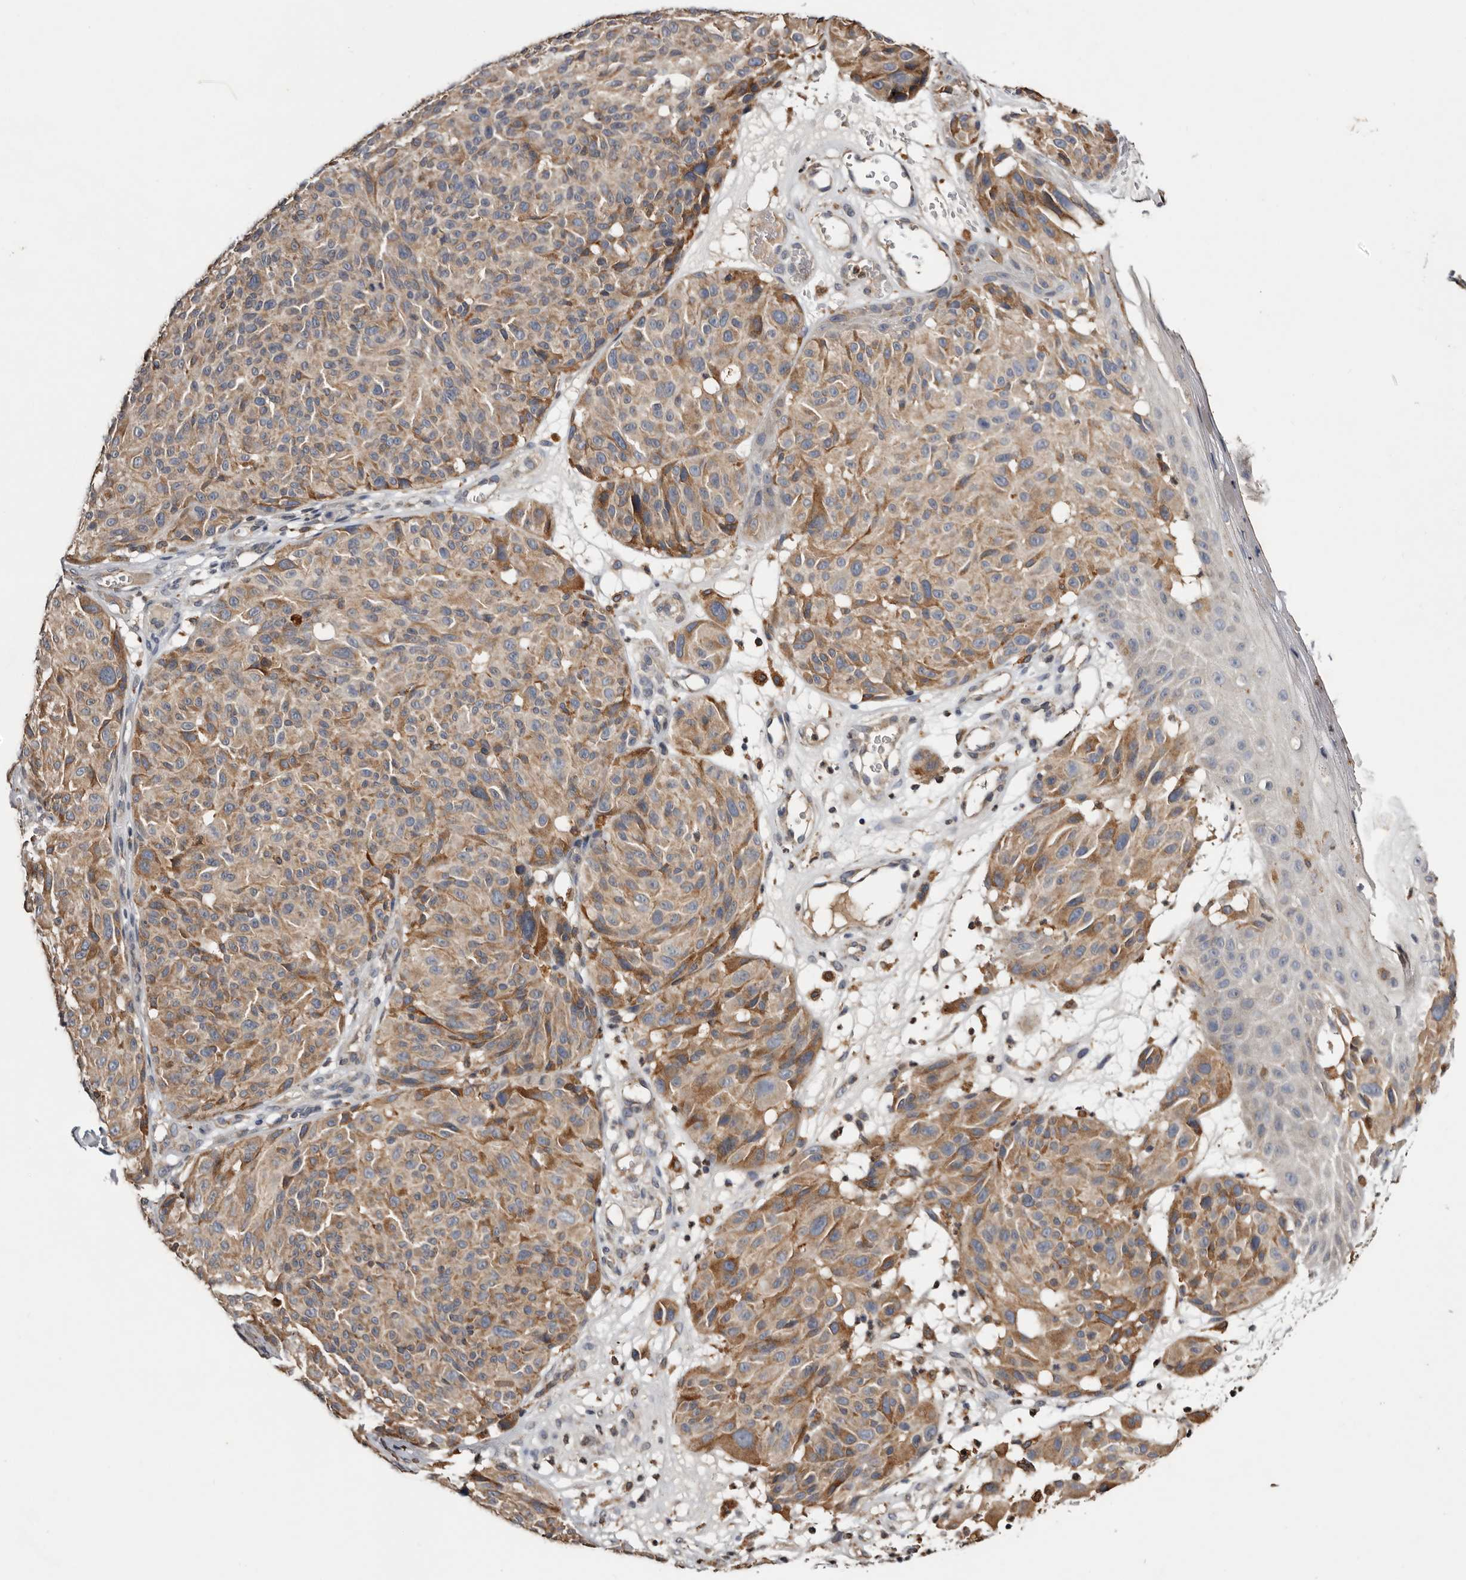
{"staining": {"intensity": "moderate", "quantity": "25%-75%", "location": "cytoplasmic/membranous"}, "tissue": "melanoma", "cell_type": "Tumor cells", "image_type": "cancer", "snomed": [{"axis": "morphology", "description": "Malignant melanoma, NOS"}, {"axis": "topography", "description": "Skin"}], "caption": "Malignant melanoma stained for a protein demonstrates moderate cytoplasmic/membranous positivity in tumor cells.", "gene": "INKA2", "patient": {"sex": "male", "age": 83}}